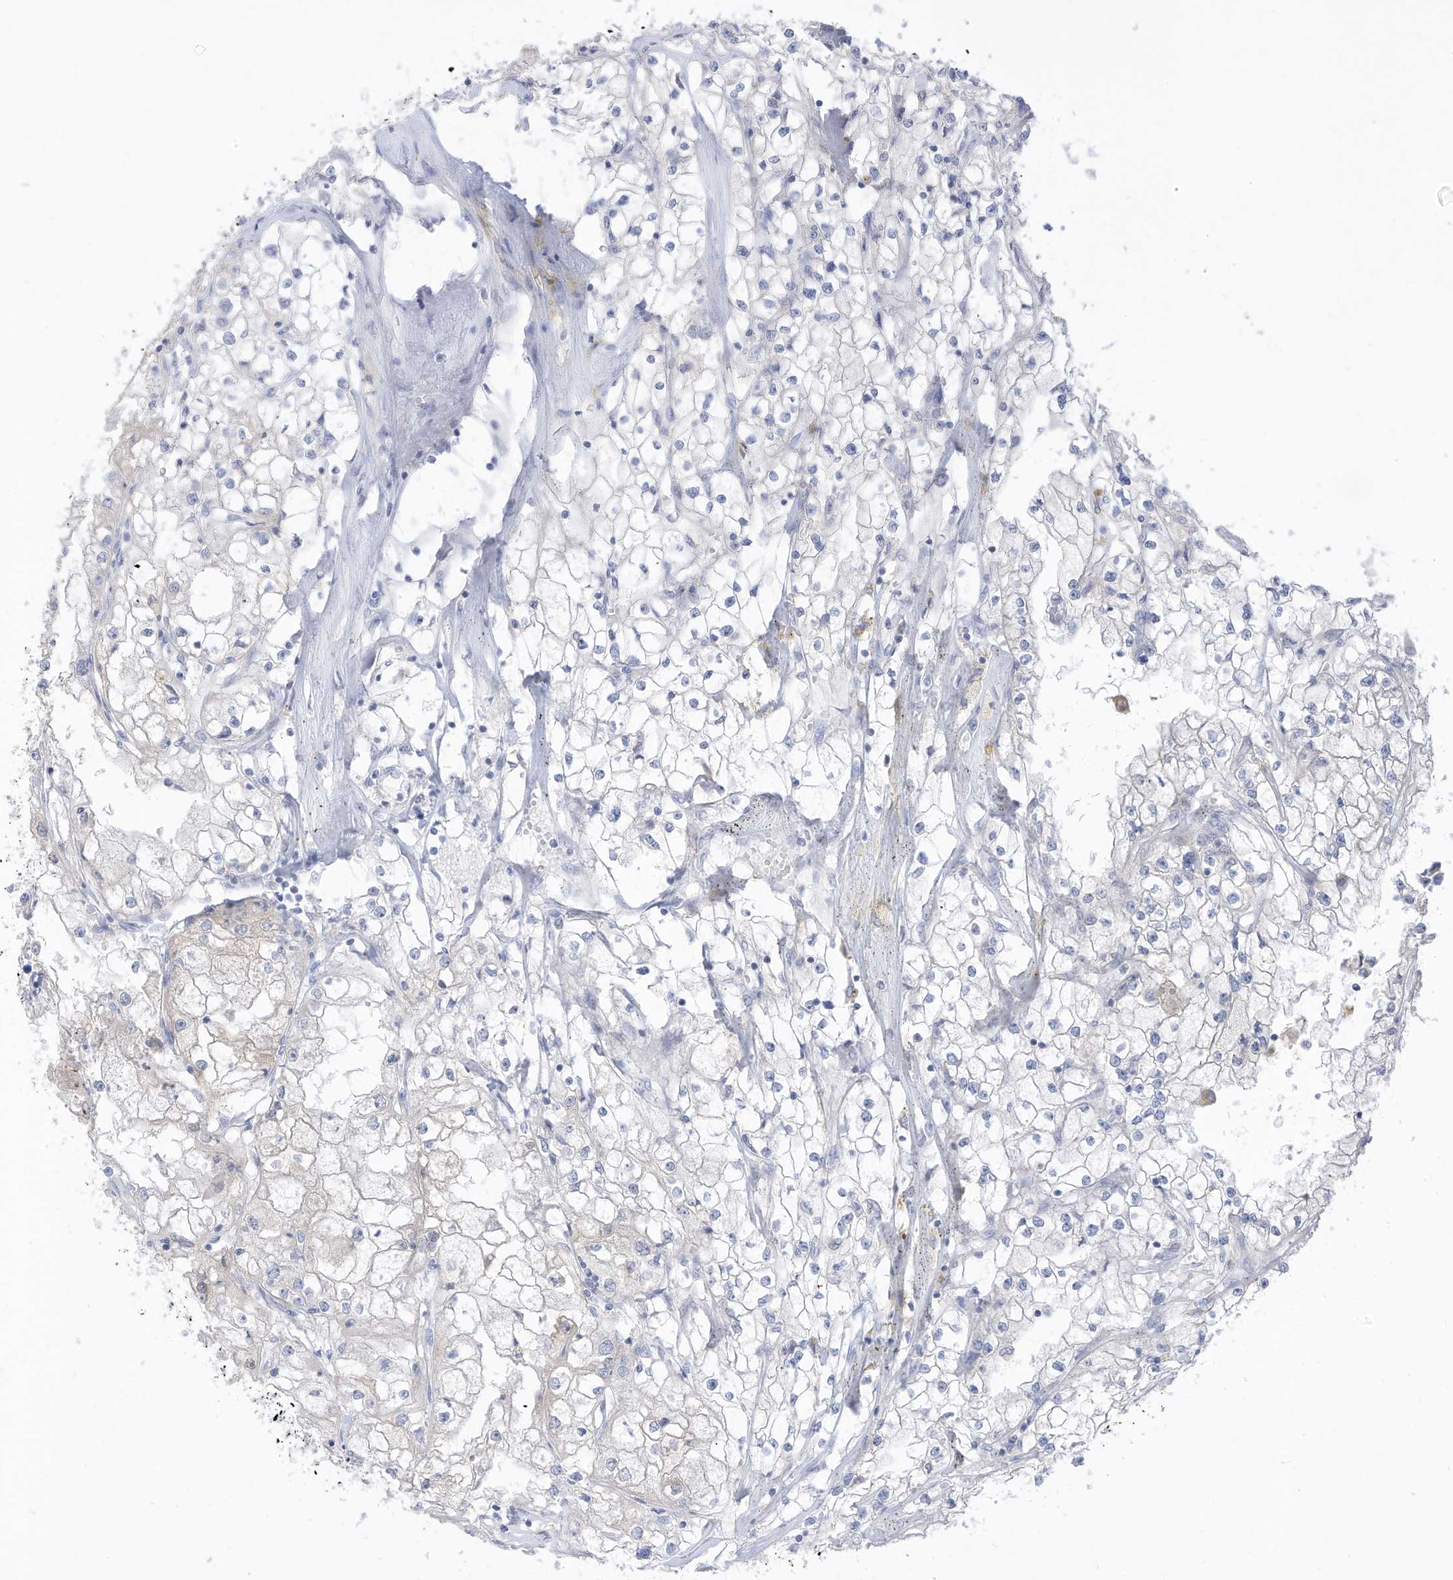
{"staining": {"intensity": "negative", "quantity": "none", "location": "none"}, "tissue": "renal cancer", "cell_type": "Tumor cells", "image_type": "cancer", "snomed": [{"axis": "morphology", "description": "Adenocarcinoma, NOS"}, {"axis": "topography", "description": "Kidney"}], "caption": "Renal cancer was stained to show a protein in brown. There is no significant staining in tumor cells. The staining is performed using DAB brown chromogen with nuclei counter-stained in using hematoxylin.", "gene": "OGT", "patient": {"sex": "male", "age": 56}}